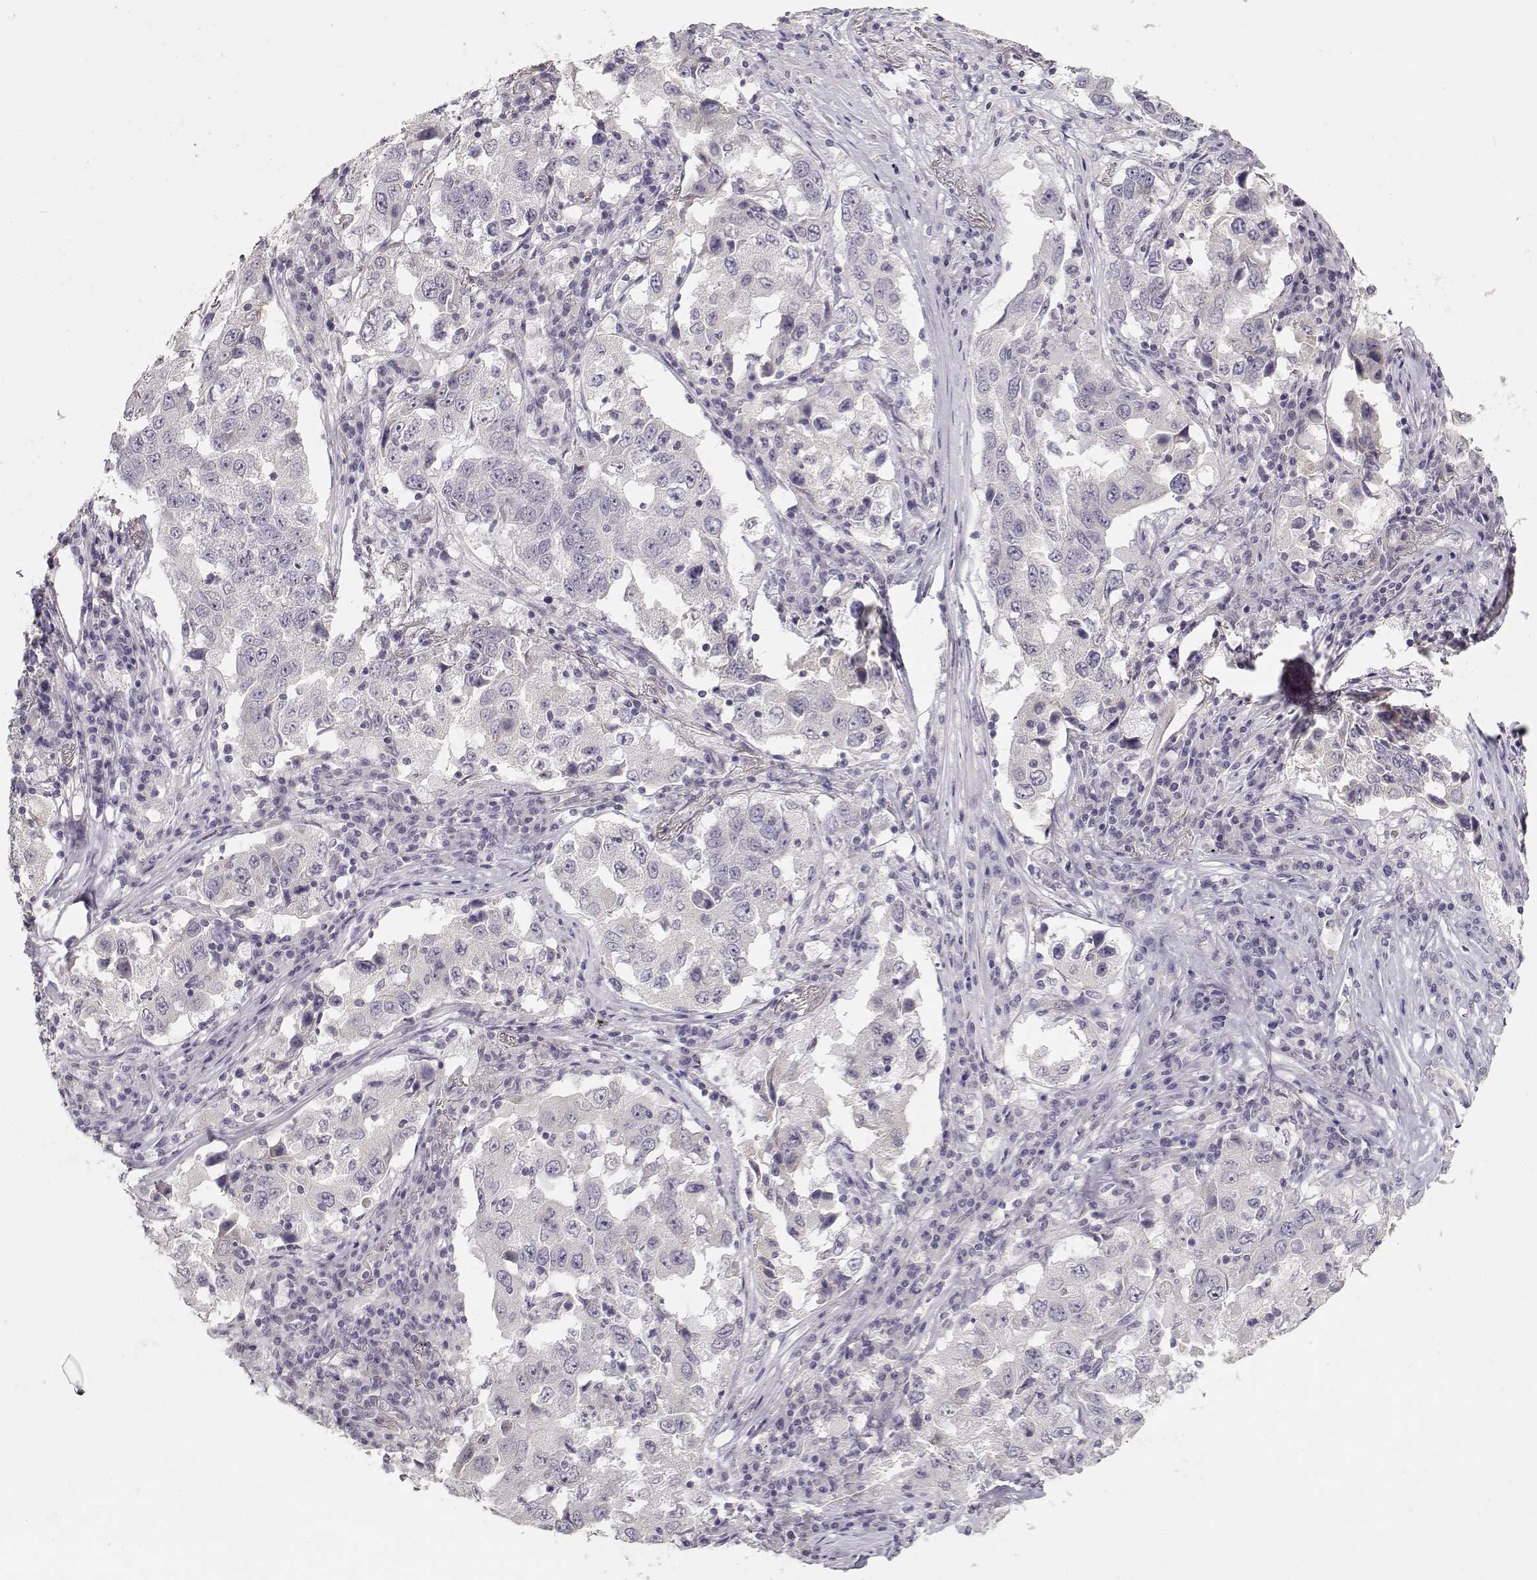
{"staining": {"intensity": "negative", "quantity": "none", "location": "none"}, "tissue": "lung cancer", "cell_type": "Tumor cells", "image_type": "cancer", "snomed": [{"axis": "morphology", "description": "Adenocarcinoma, NOS"}, {"axis": "topography", "description": "Lung"}], "caption": "Immunohistochemical staining of adenocarcinoma (lung) displays no significant positivity in tumor cells.", "gene": "LAMA5", "patient": {"sex": "male", "age": 73}}